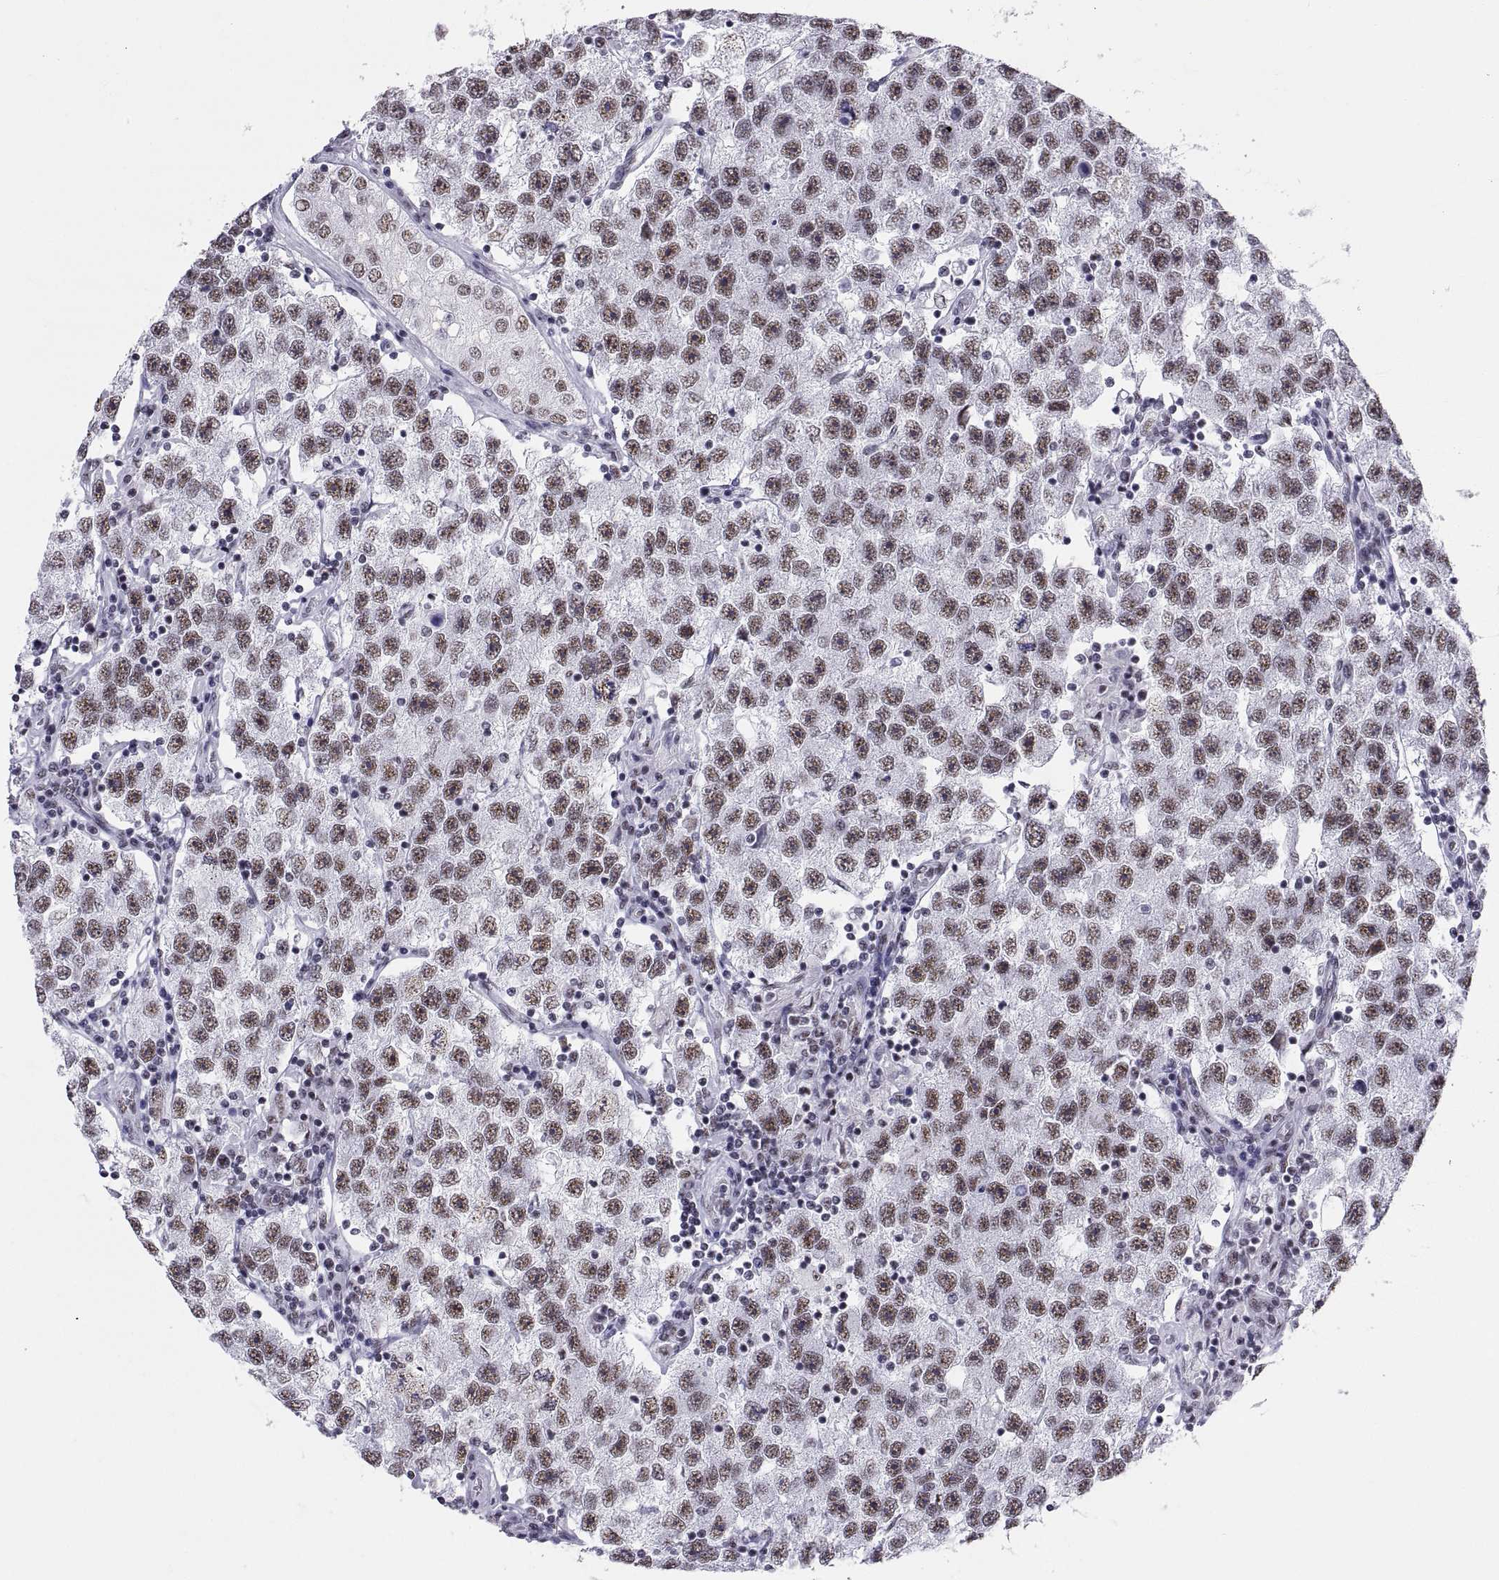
{"staining": {"intensity": "moderate", "quantity": ">75%", "location": "nuclear"}, "tissue": "testis cancer", "cell_type": "Tumor cells", "image_type": "cancer", "snomed": [{"axis": "morphology", "description": "Seminoma, NOS"}, {"axis": "topography", "description": "Testis"}], "caption": "High-magnification brightfield microscopy of seminoma (testis) stained with DAB (3,3'-diaminobenzidine) (brown) and counterstained with hematoxylin (blue). tumor cells exhibit moderate nuclear positivity is seen in approximately>75% of cells.", "gene": "NEUROD6", "patient": {"sex": "male", "age": 26}}